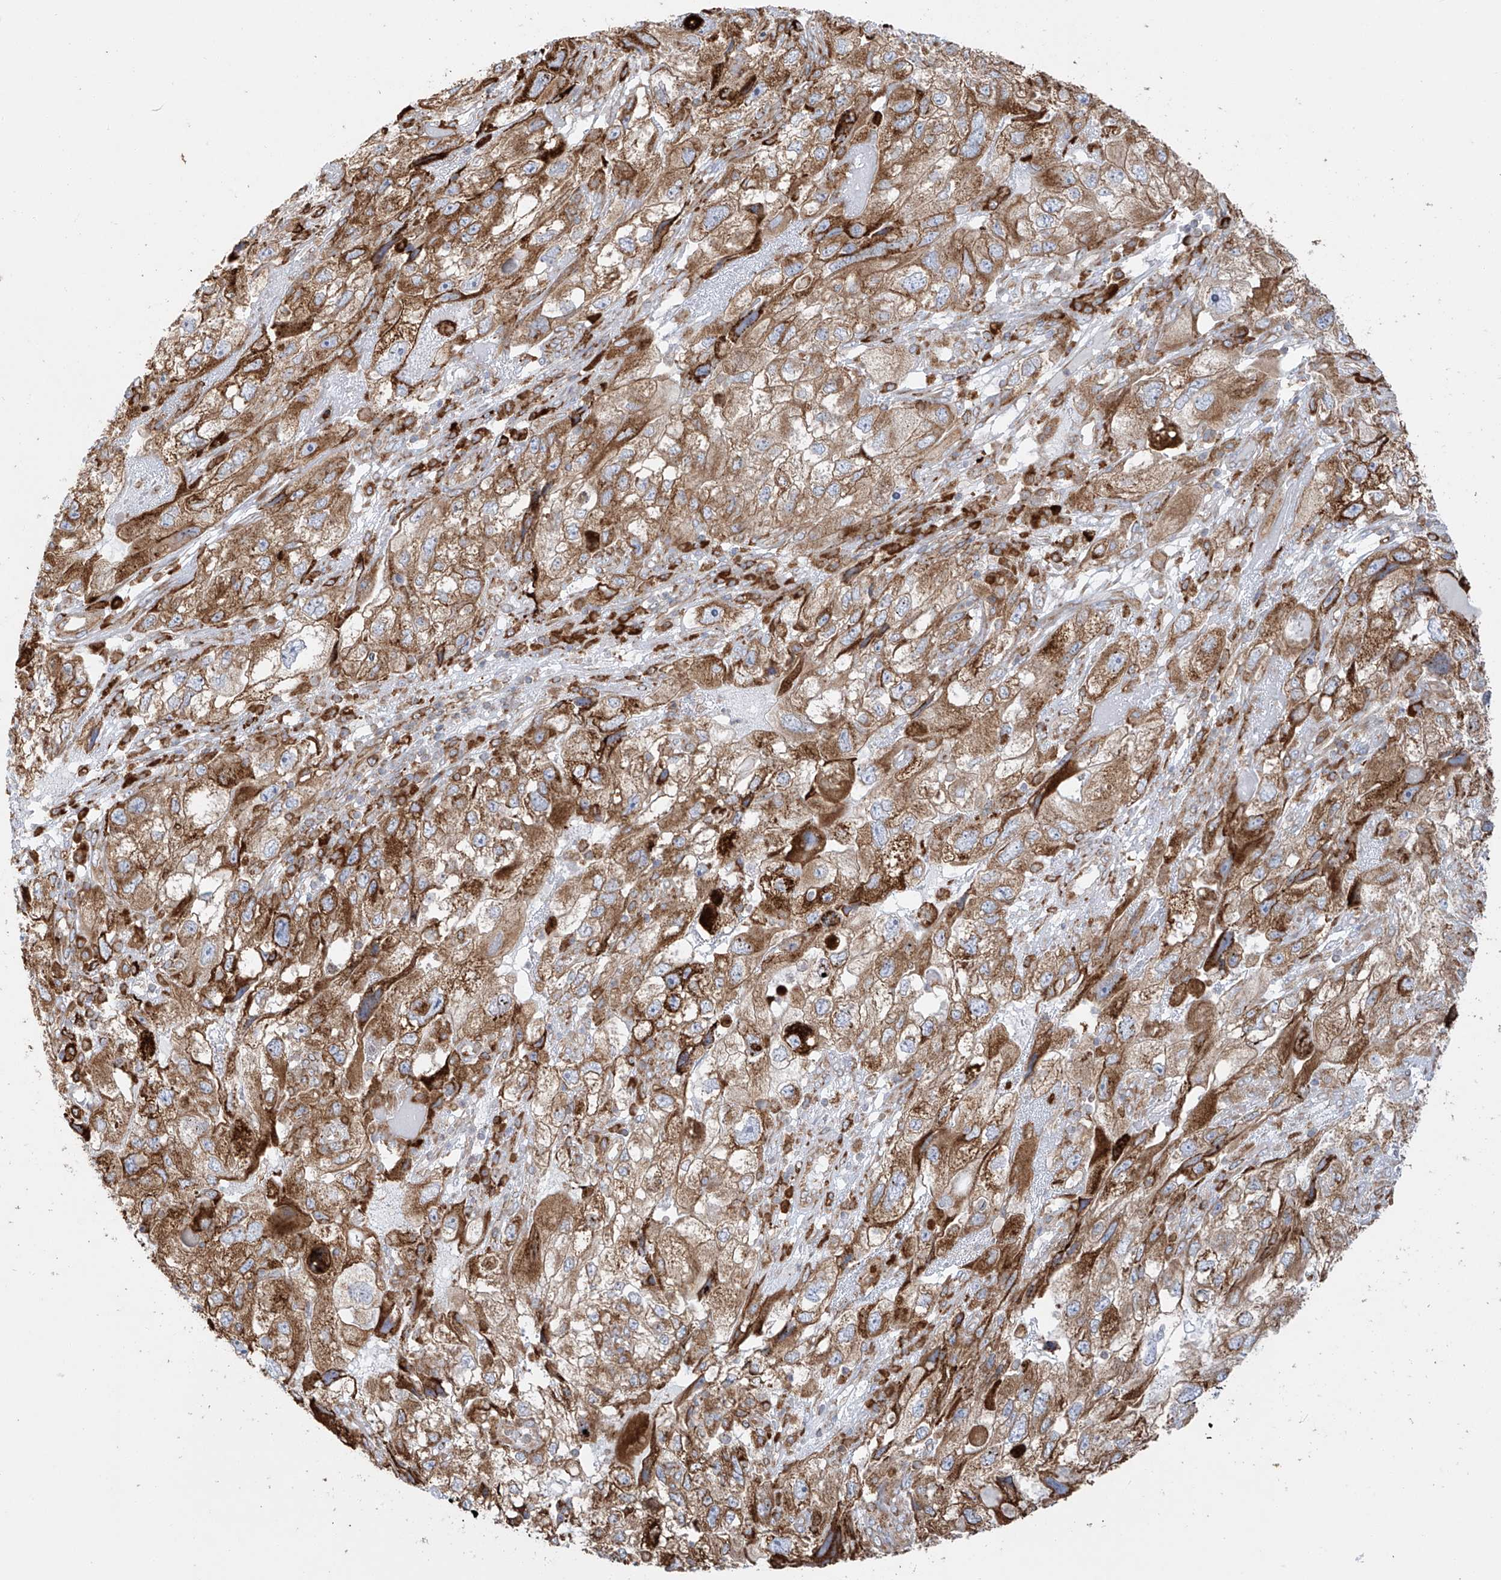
{"staining": {"intensity": "strong", "quantity": ">75%", "location": "cytoplasmic/membranous"}, "tissue": "endometrial cancer", "cell_type": "Tumor cells", "image_type": "cancer", "snomed": [{"axis": "morphology", "description": "Adenocarcinoma, NOS"}, {"axis": "topography", "description": "Endometrium"}], "caption": "Adenocarcinoma (endometrial) tissue exhibits strong cytoplasmic/membranous staining in about >75% of tumor cells, visualized by immunohistochemistry.", "gene": "MX1", "patient": {"sex": "female", "age": 49}}